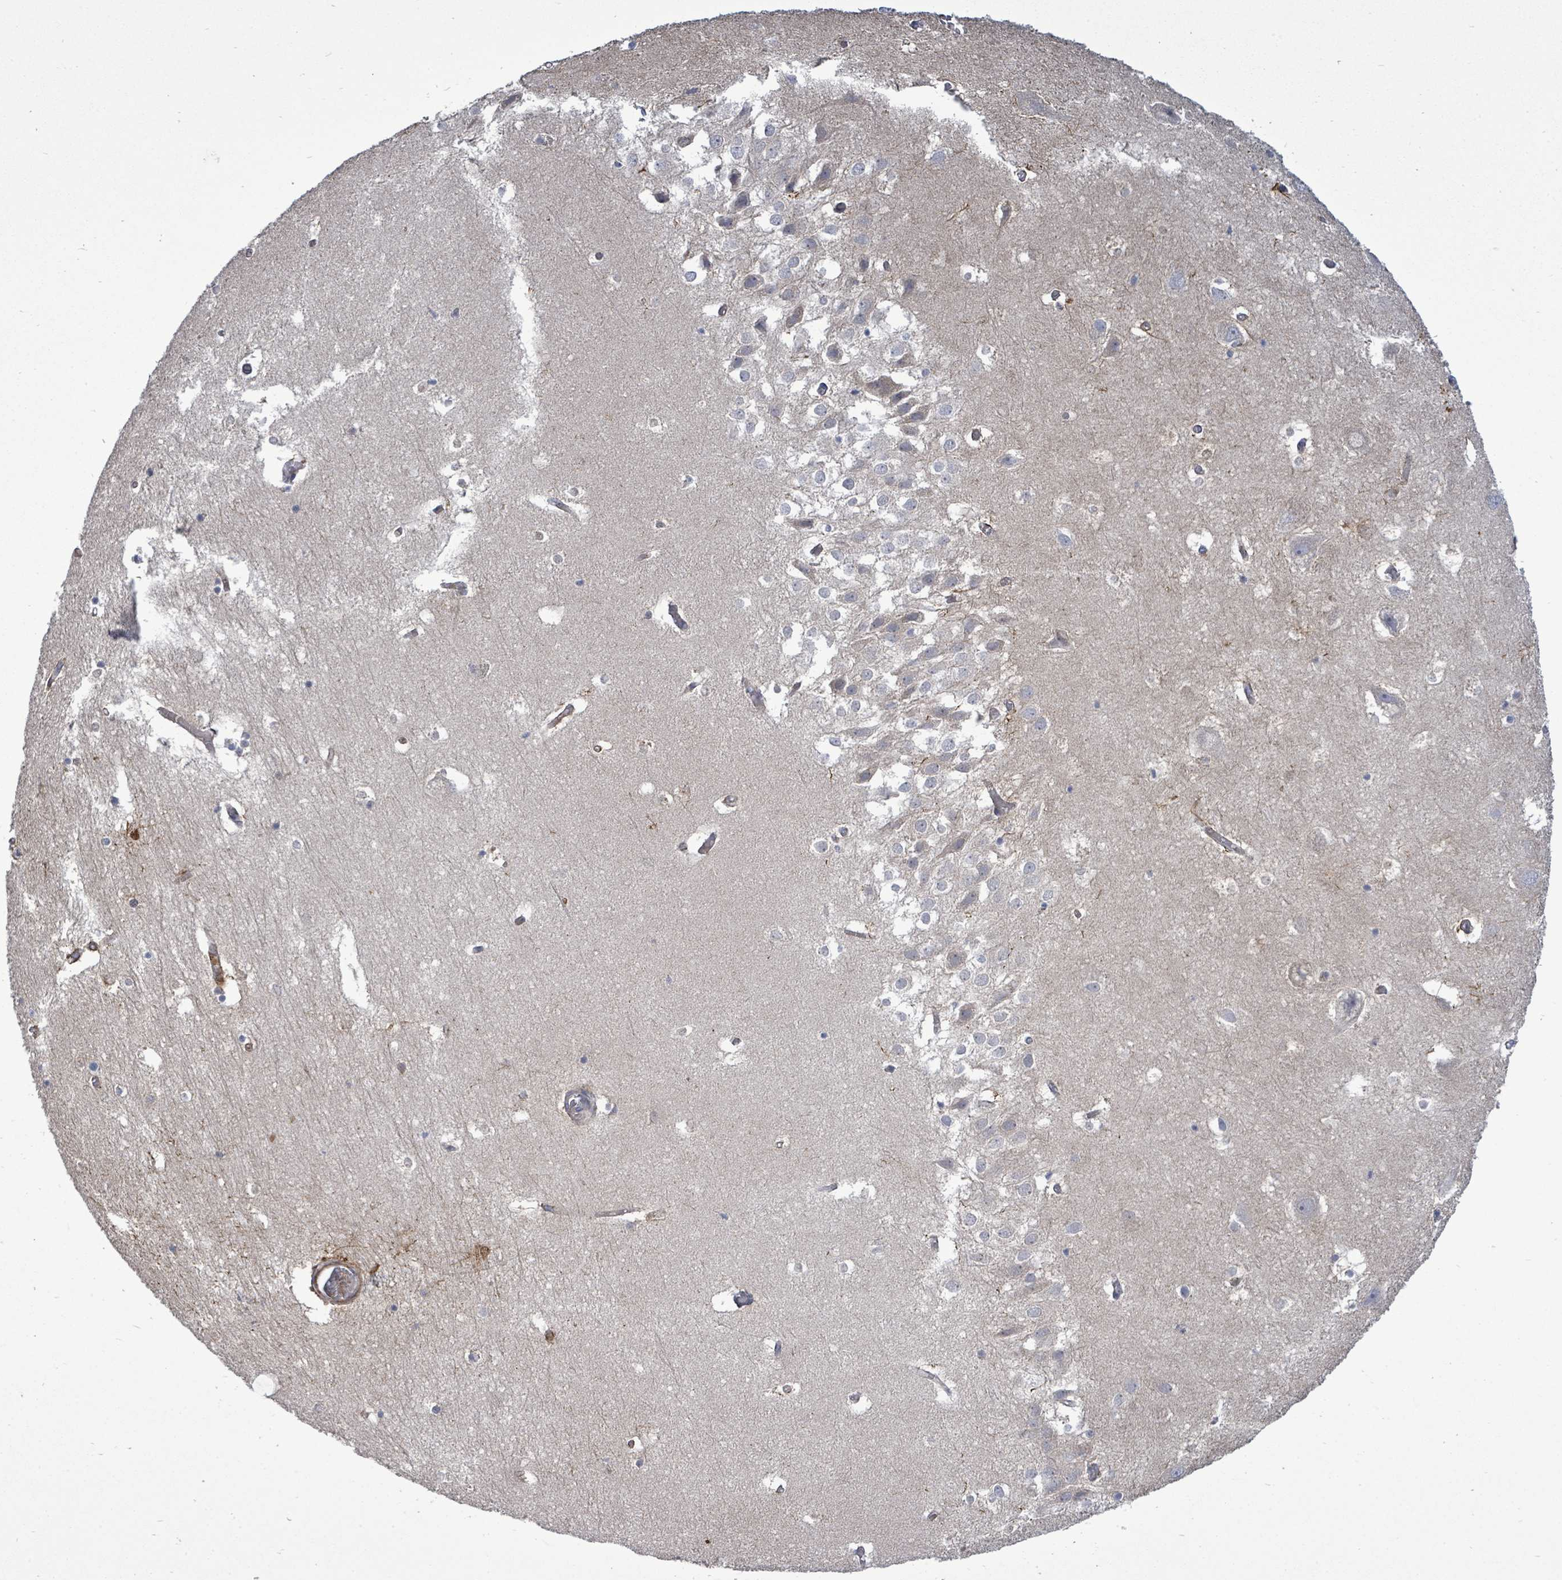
{"staining": {"intensity": "negative", "quantity": "none", "location": "none"}, "tissue": "hippocampus", "cell_type": "Glial cells", "image_type": "normal", "snomed": [{"axis": "morphology", "description": "Normal tissue, NOS"}, {"axis": "topography", "description": "Hippocampus"}], "caption": "Image shows no significant protein staining in glial cells of unremarkable hippocampus. (Brightfield microscopy of DAB (3,3'-diaminobenzidine) IHC at high magnification).", "gene": "SAR1A", "patient": {"sex": "female", "age": 52}}